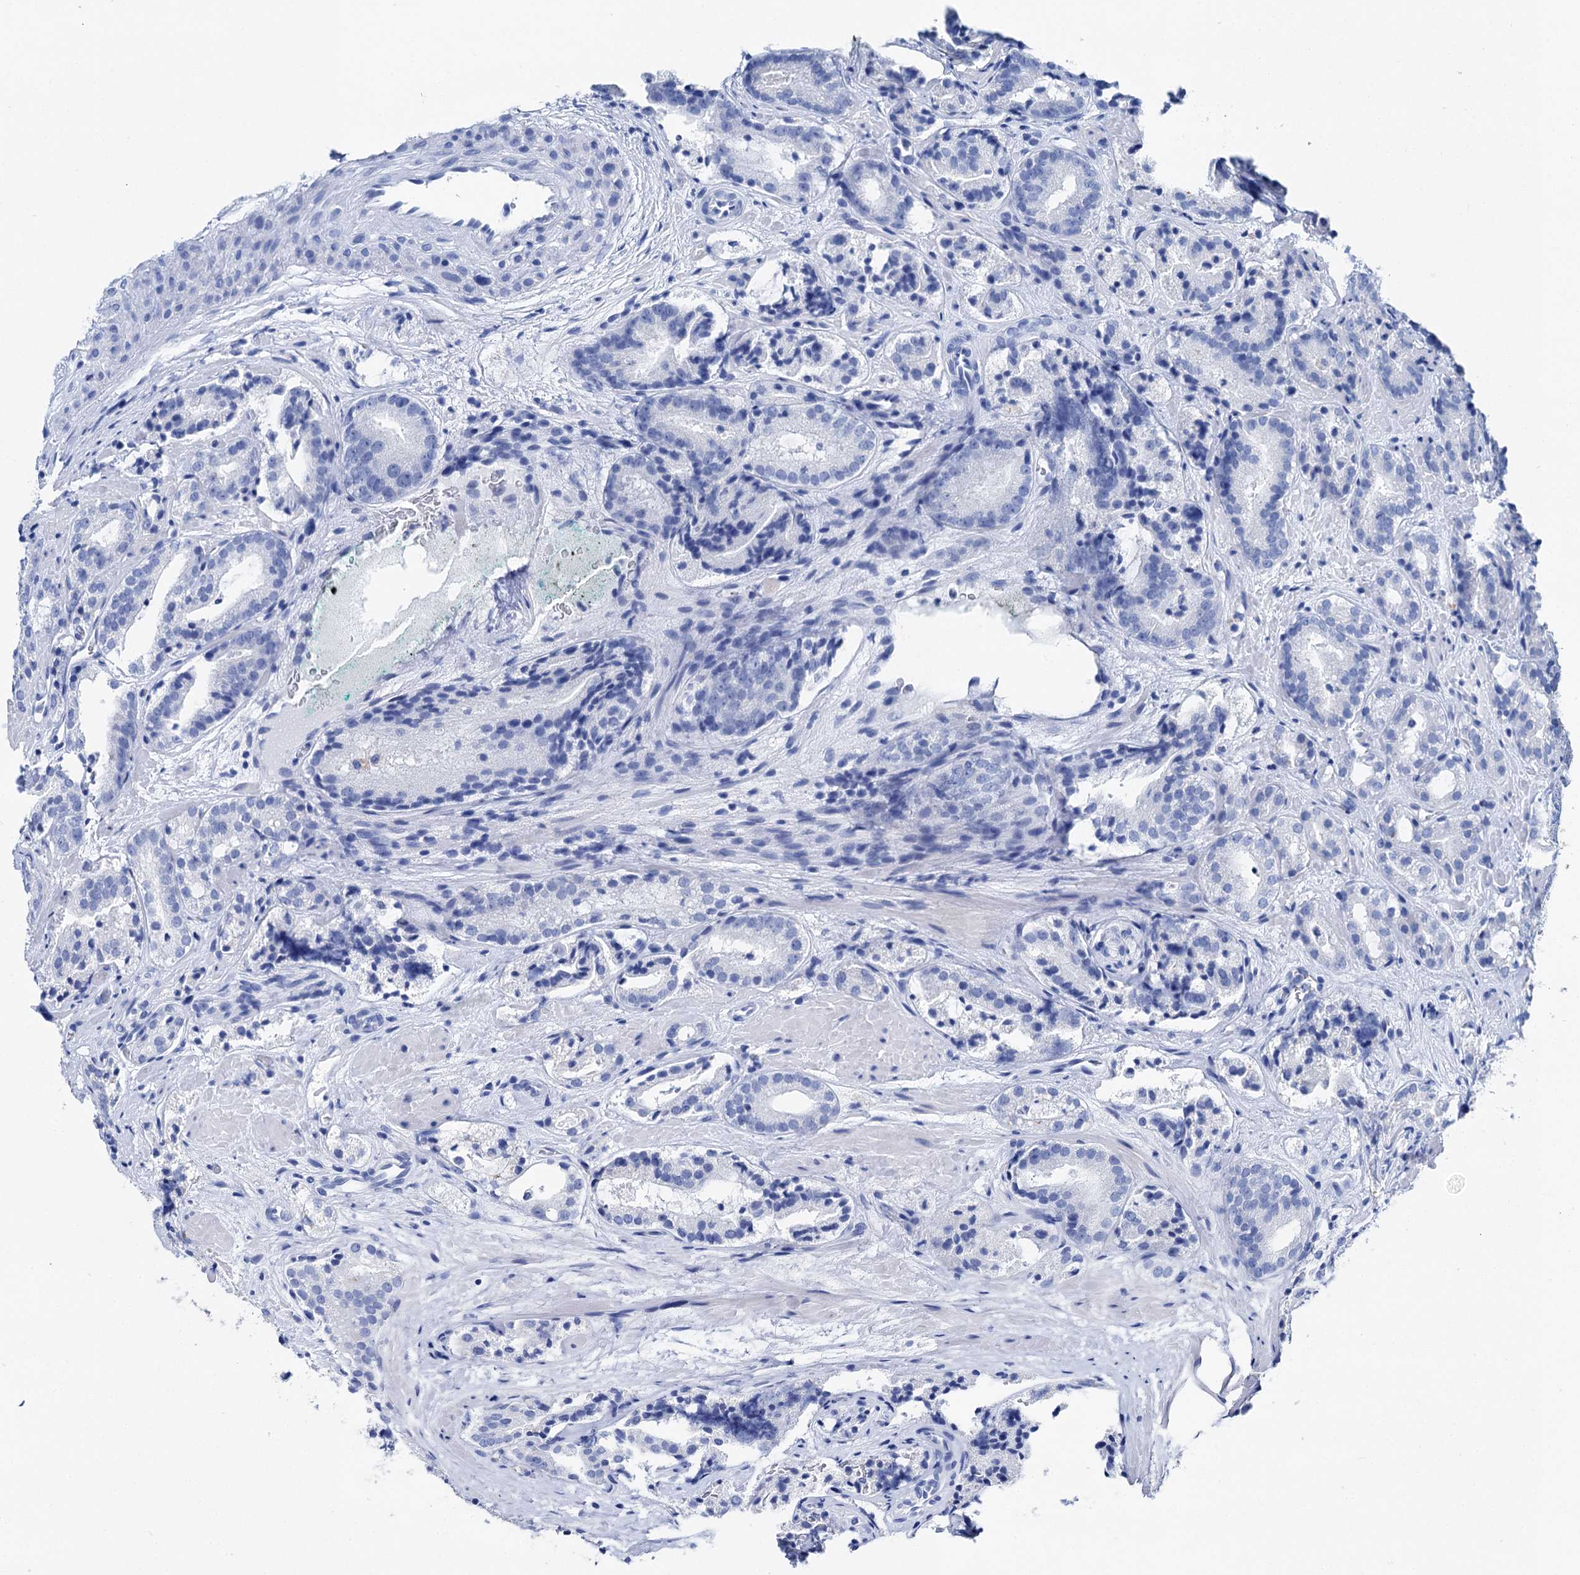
{"staining": {"intensity": "negative", "quantity": "none", "location": "none"}, "tissue": "prostate cancer", "cell_type": "Tumor cells", "image_type": "cancer", "snomed": [{"axis": "morphology", "description": "Adenocarcinoma, High grade"}, {"axis": "topography", "description": "Prostate"}], "caption": "Immunohistochemical staining of human prostate adenocarcinoma (high-grade) displays no significant staining in tumor cells.", "gene": "BRINP1", "patient": {"sex": "male", "age": 57}}